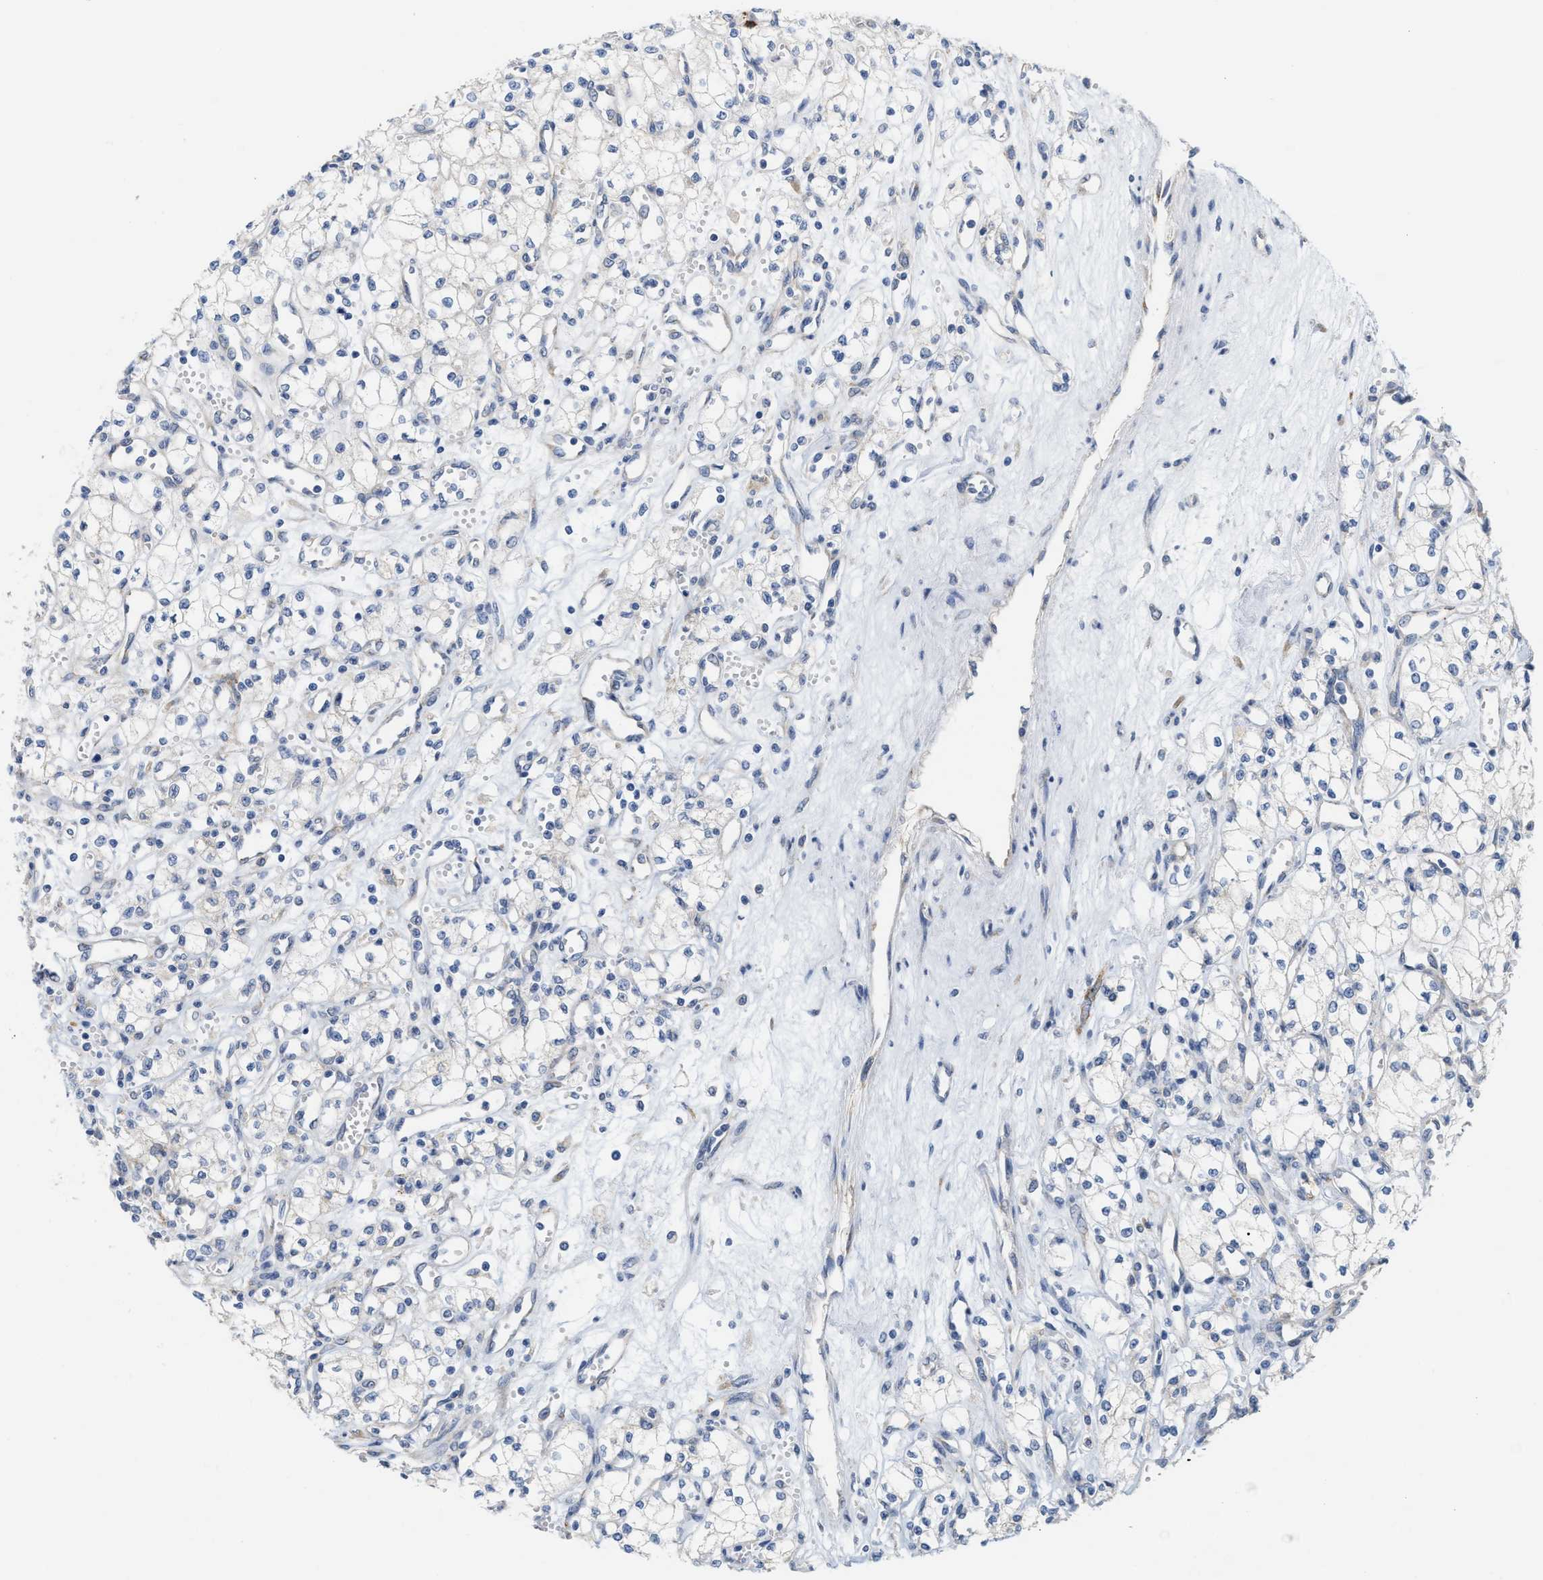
{"staining": {"intensity": "negative", "quantity": "none", "location": "none"}, "tissue": "renal cancer", "cell_type": "Tumor cells", "image_type": "cancer", "snomed": [{"axis": "morphology", "description": "Adenocarcinoma, NOS"}, {"axis": "topography", "description": "Kidney"}], "caption": "An IHC micrograph of renal cancer (adenocarcinoma) is shown. There is no staining in tumor cells of renal cancer (adenocarcinoma).", "gene": "RYR2", "patient": {"sex": "male", "age": 59}}